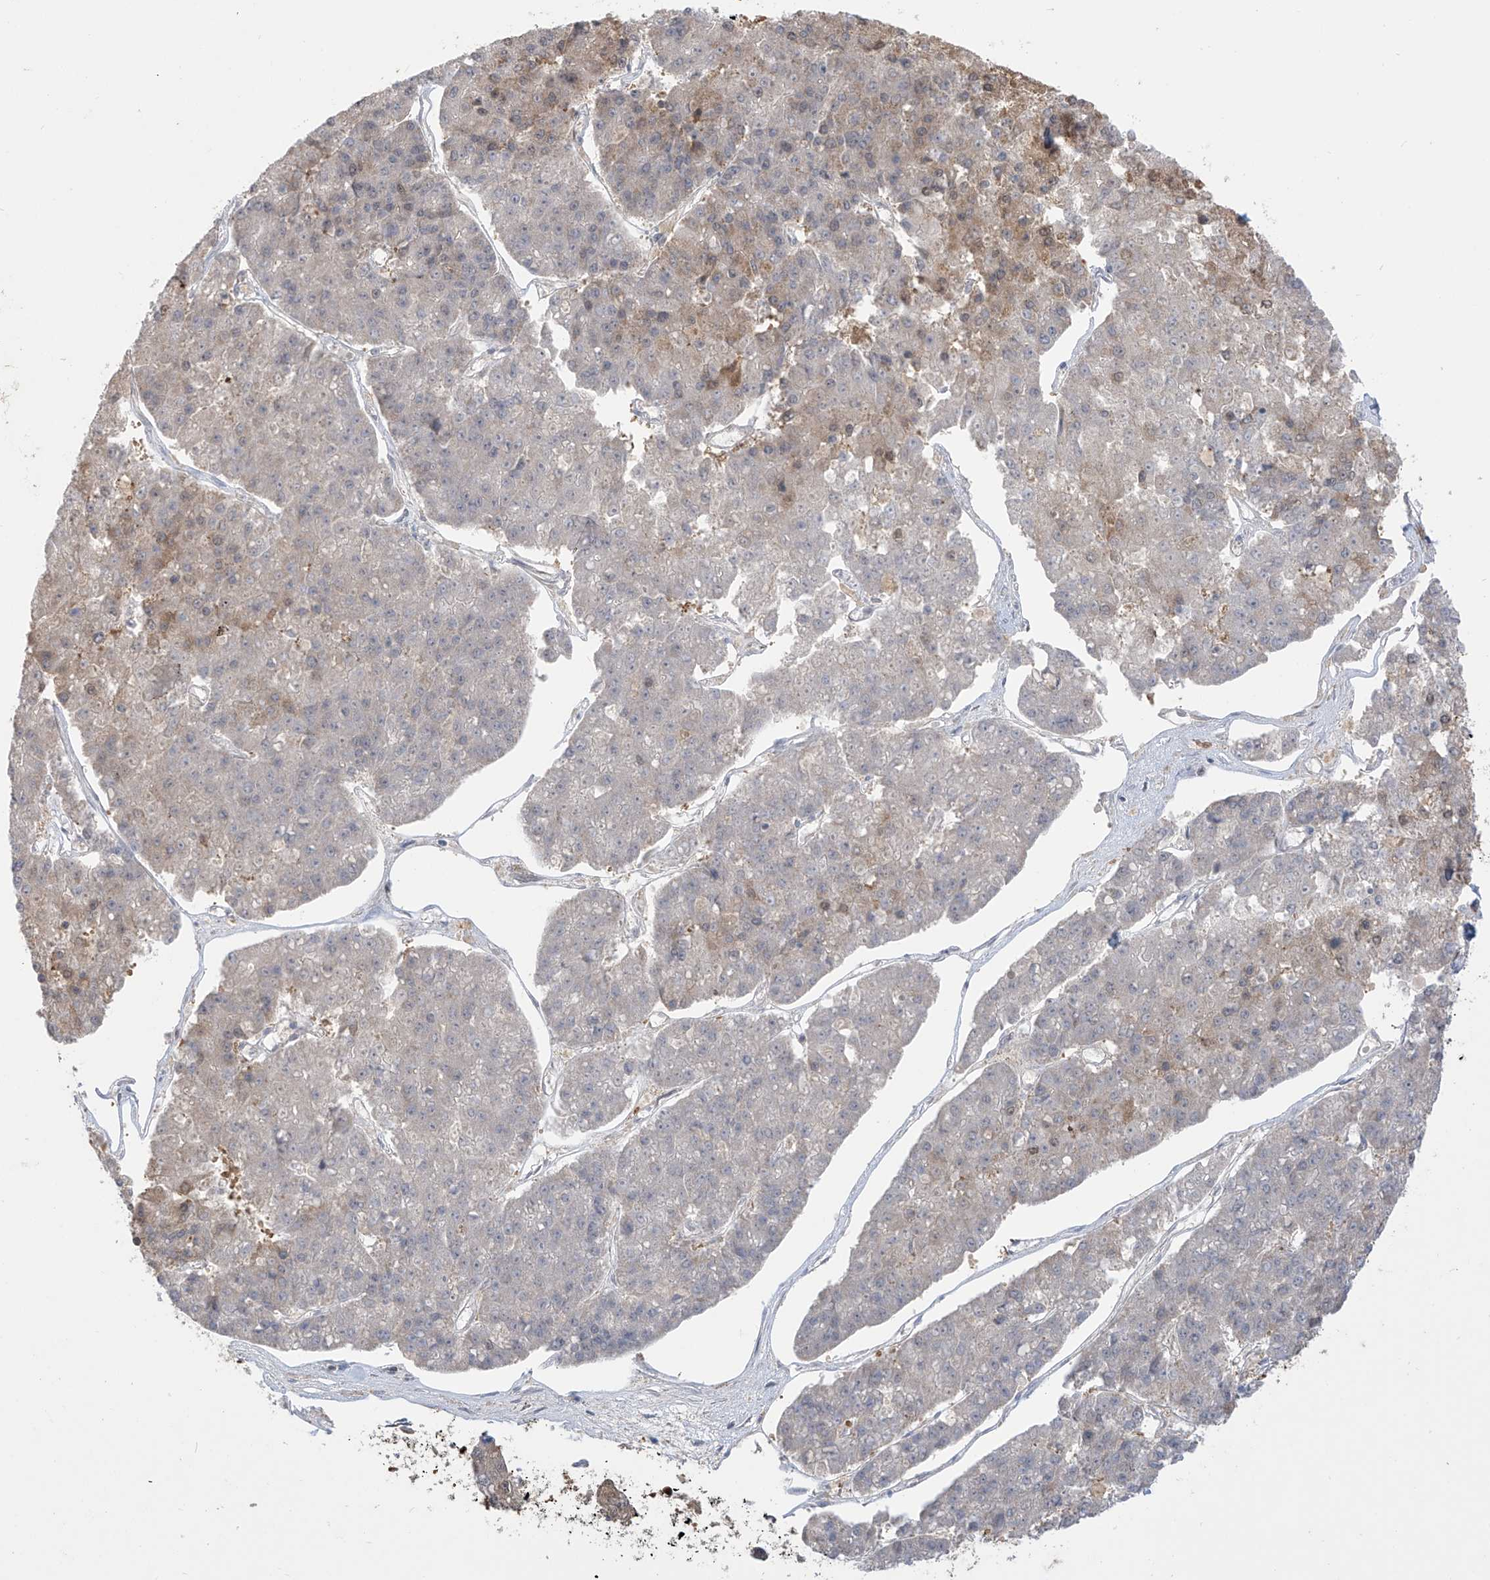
{"staining": {"intensity": "weak", "quantity": "25%-75%", "location": "nuclear"}, "tissue": "pancreatic cancer", "cell_type": "Tumor cells", "image_type": "cancer", "snomed": [{"axis": "morphology", "description": "Adenocarcinoma, NOS"}, {"axis": "topography", "description": "Pancreas"}], "caption": "The immunohistochemical stain labels weak nuclear staining in tumor cells of pancreatic adenocarcinoma tissue. (IHC, brightfield microscopy, high magnification).", "gene": "IDH1", "patient": {"sex": "male", "age": 50}}